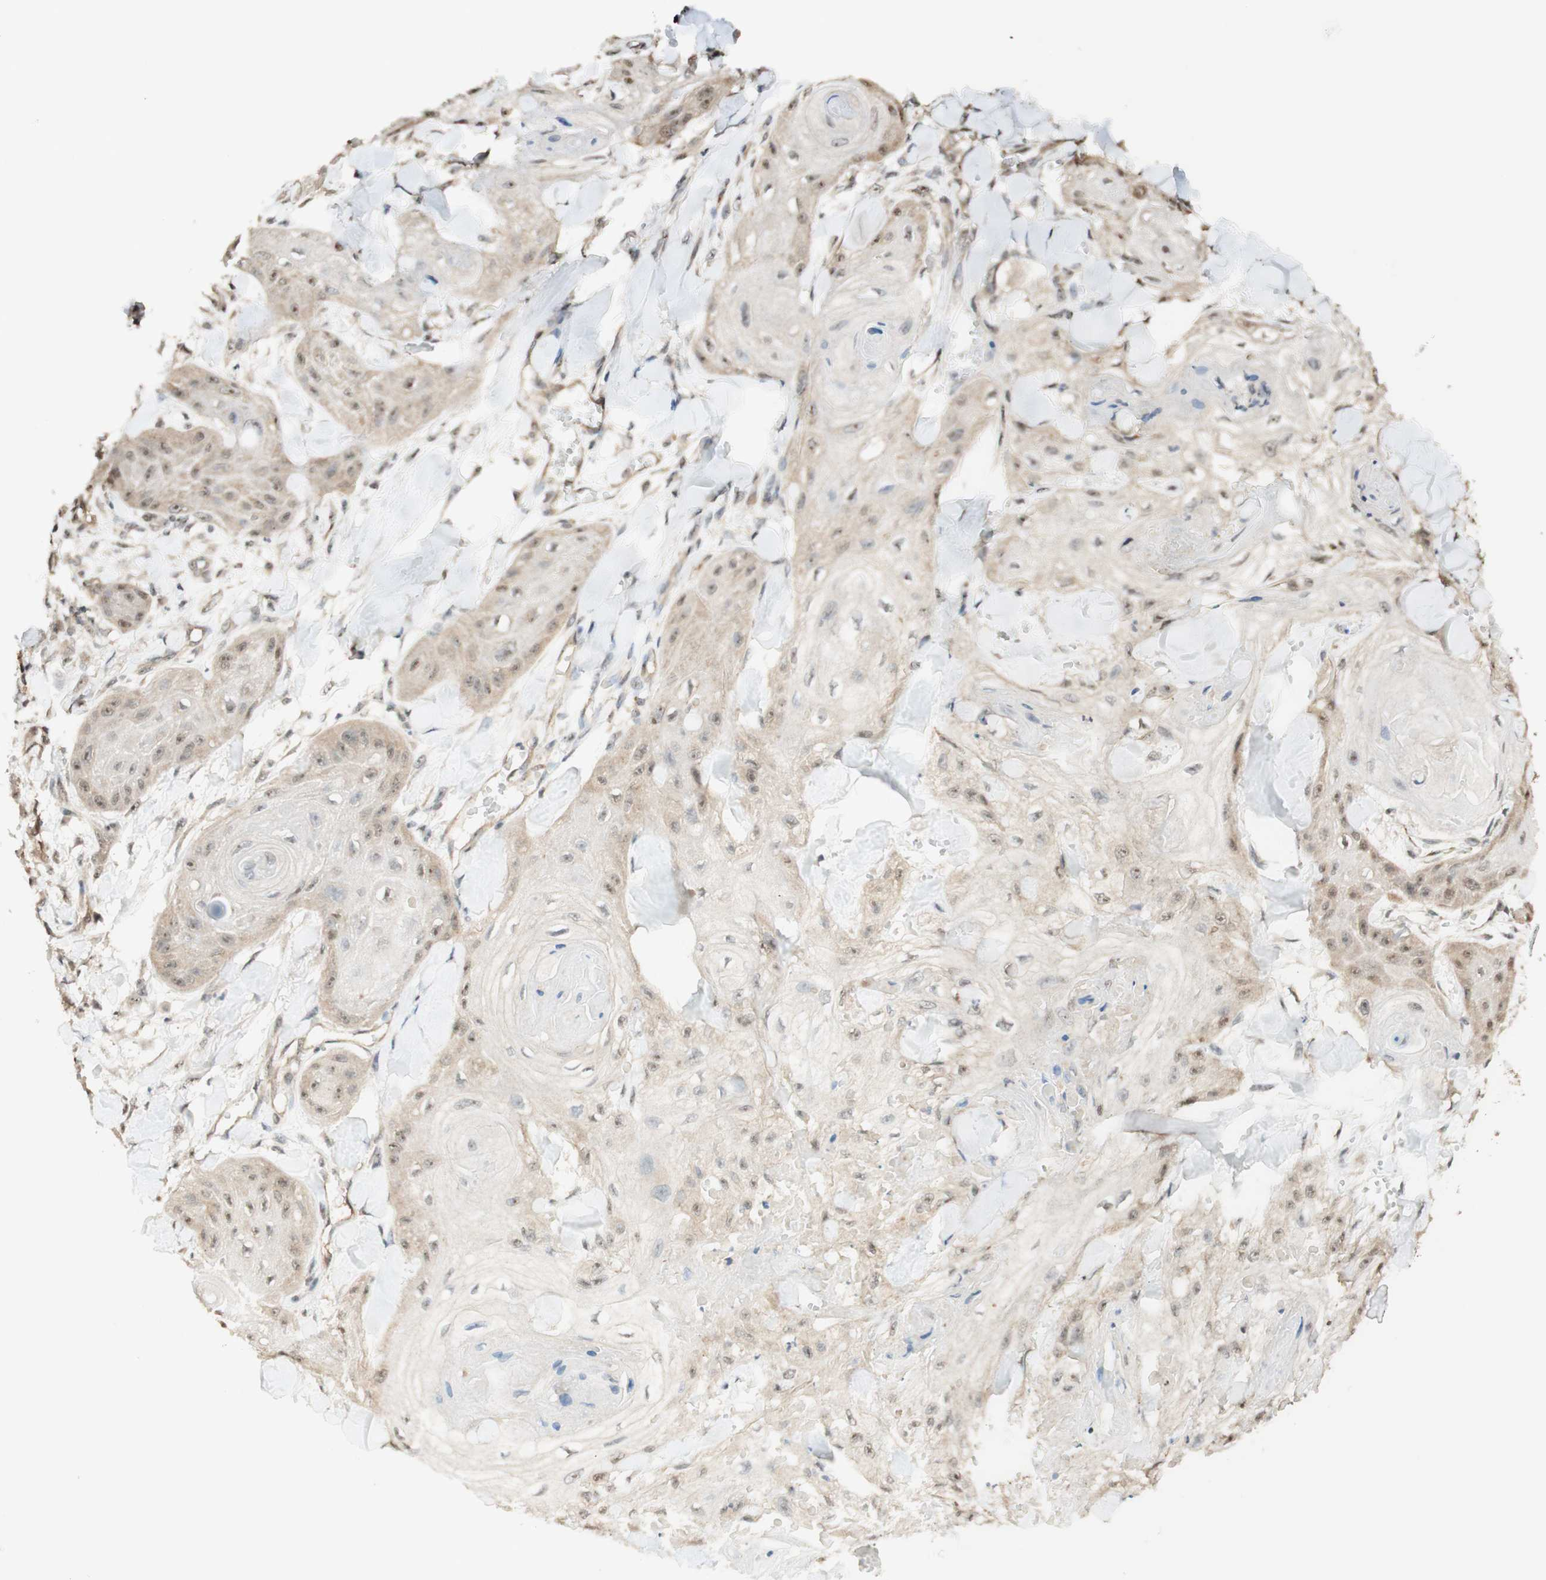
{"staining": {"intensity": "weak", "quantity": "25%-75%", "location": "cytoplasmic/membranous,nuclear"}, "tissue": "skin cancer", "cell_type": "Tumor cells", "image_type": "cancer", "snomed": [{"axis": "morphology", "description": "Squamous cell carcinoma, NOS"}, {"axis": "topography", "description": "Skin"}], "caption": "High-power microscopy captured an immunohistochemistry image of skin squamous cell carcinoma, revealing weak cytoplasmic/membranous and nuclear positivity in approximately 25%-75% of tumor cells.", "gene": "SPINT2", "patient": {"sex": "male", "age": 74}}